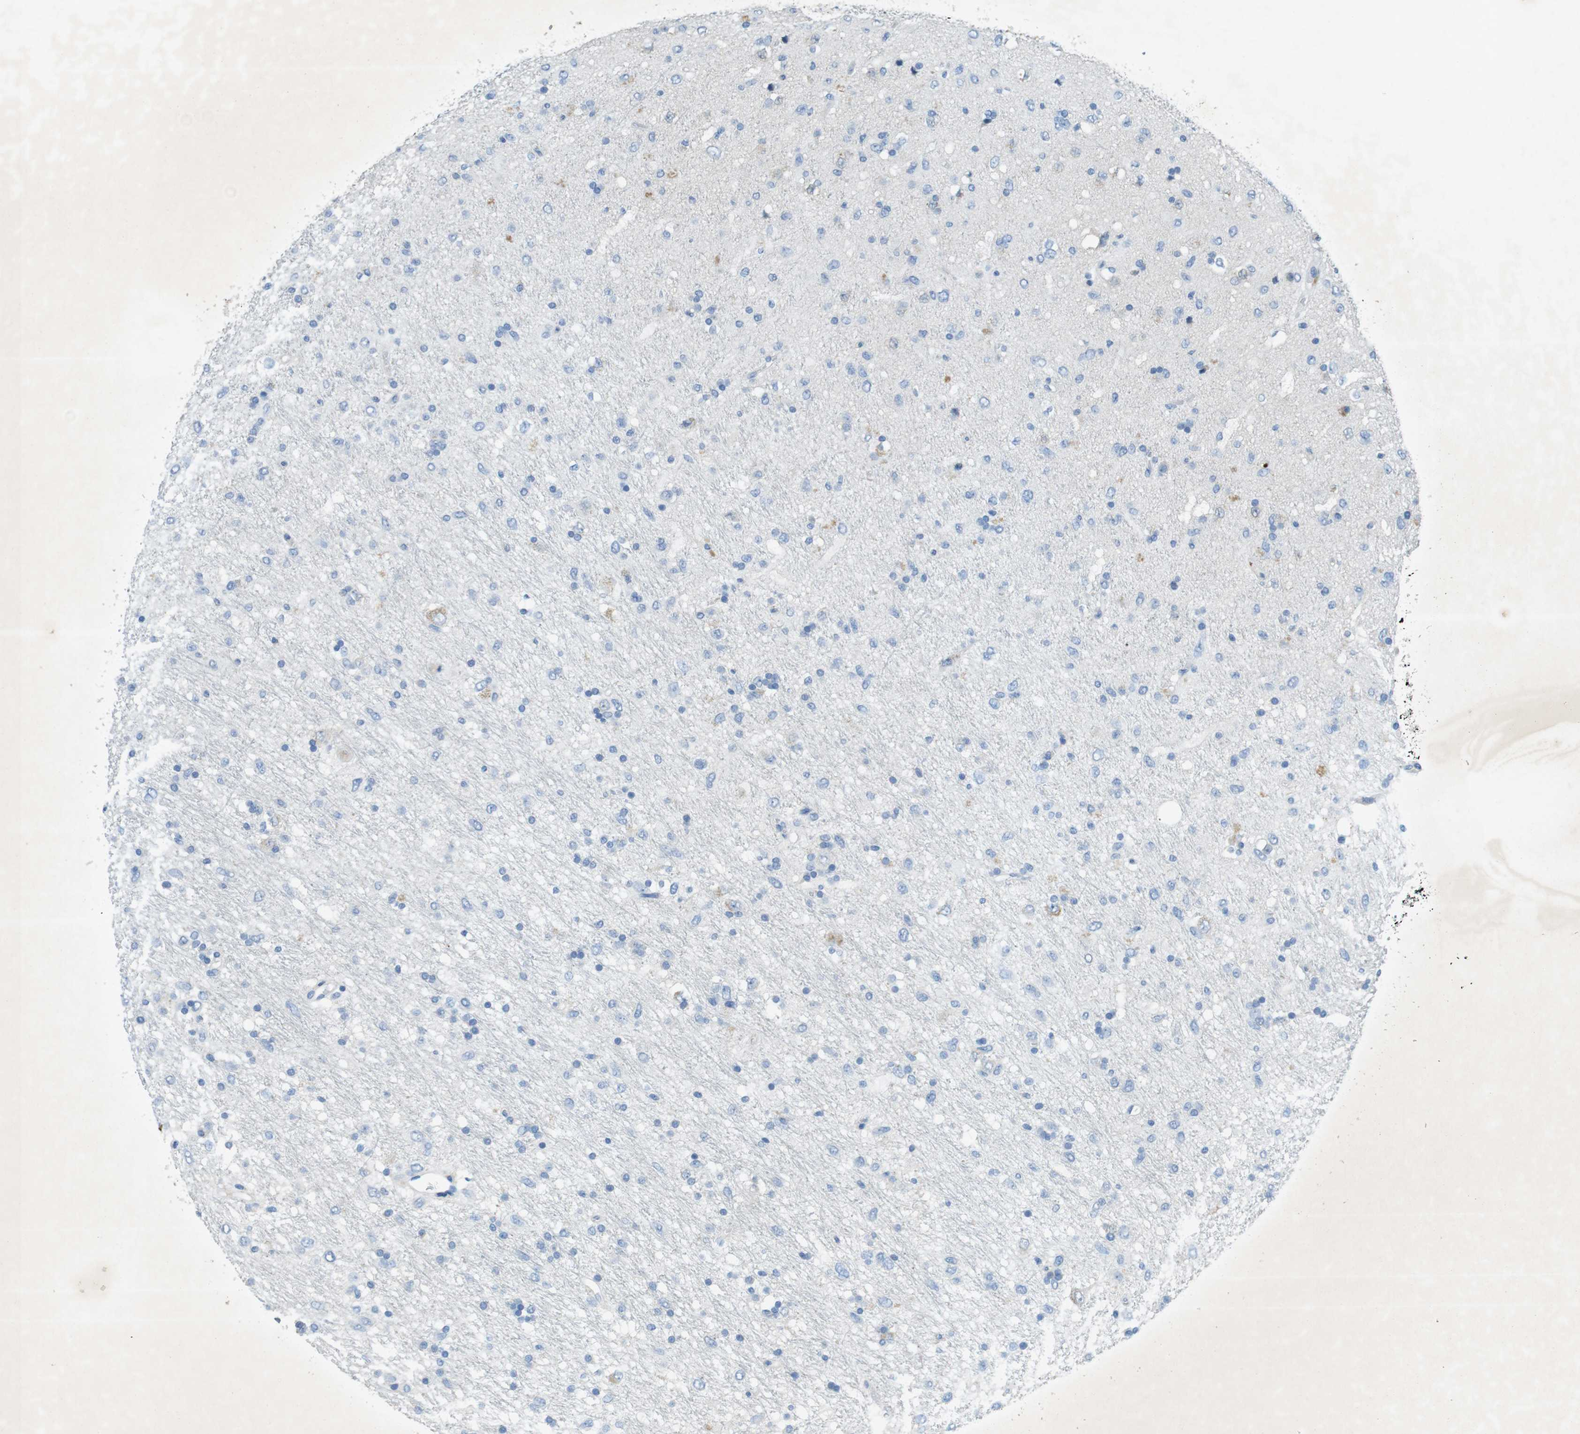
{"staining": {"intensity": "negative", "quantity": "none", "location": "none"}, "tissue": "glioma", "cell_type": "Tumor cells", "image_type": "cancer", "snomed": [{"axis": "morphology", "description": "Glioma, malignant, Low grade"}, {"axis": "topography", "description": "Brain"}], "caption": "Micrograph shows no significant protein staining in tumor cells of malignant glioma (low-grade).", "gene": "CD320", "patient": {"sex": "male", "age": 77}}